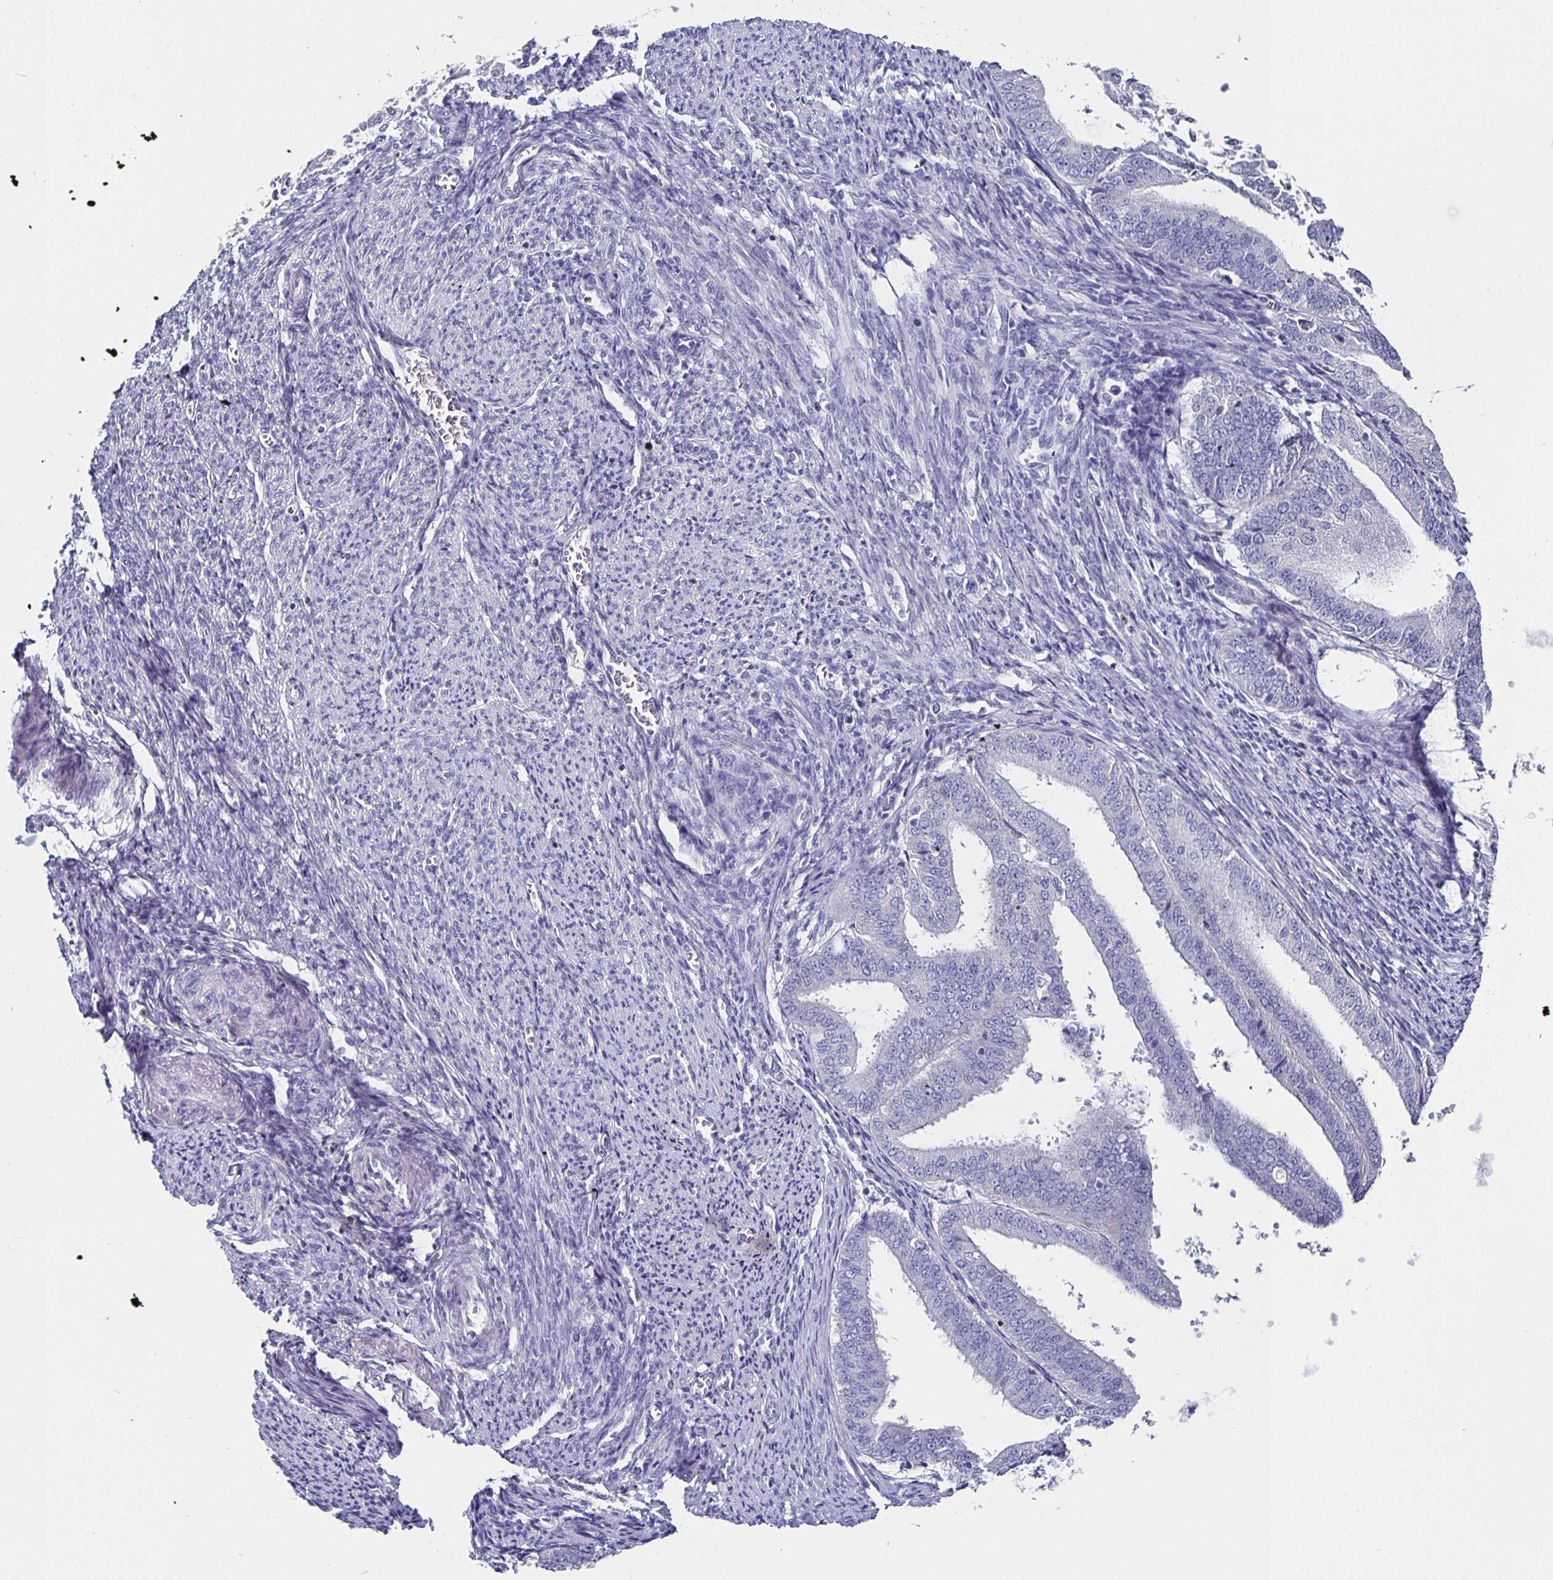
{"staining": {"intensity": "negative", "quantity": "none", "location": "none"}, "tissue": "endometrial cancer", "cell_type": "Tumor cells", "image_type": "cancer", "snomed": [{"axis": "morphology", "description": "Adenocarcinoma, NOS"}, {"axis": "topography", "description": "Endometrium"}], "caption": "Endometrial cancer was stained to show a protein in brown. There is no significant positivity in tumor cells. The staining is performed using DAB brown chromogen with nuclei counter-stained in using hematoxylin.", "gene": "RUNX2", "patient": {"sex": "female", "age": 63}}